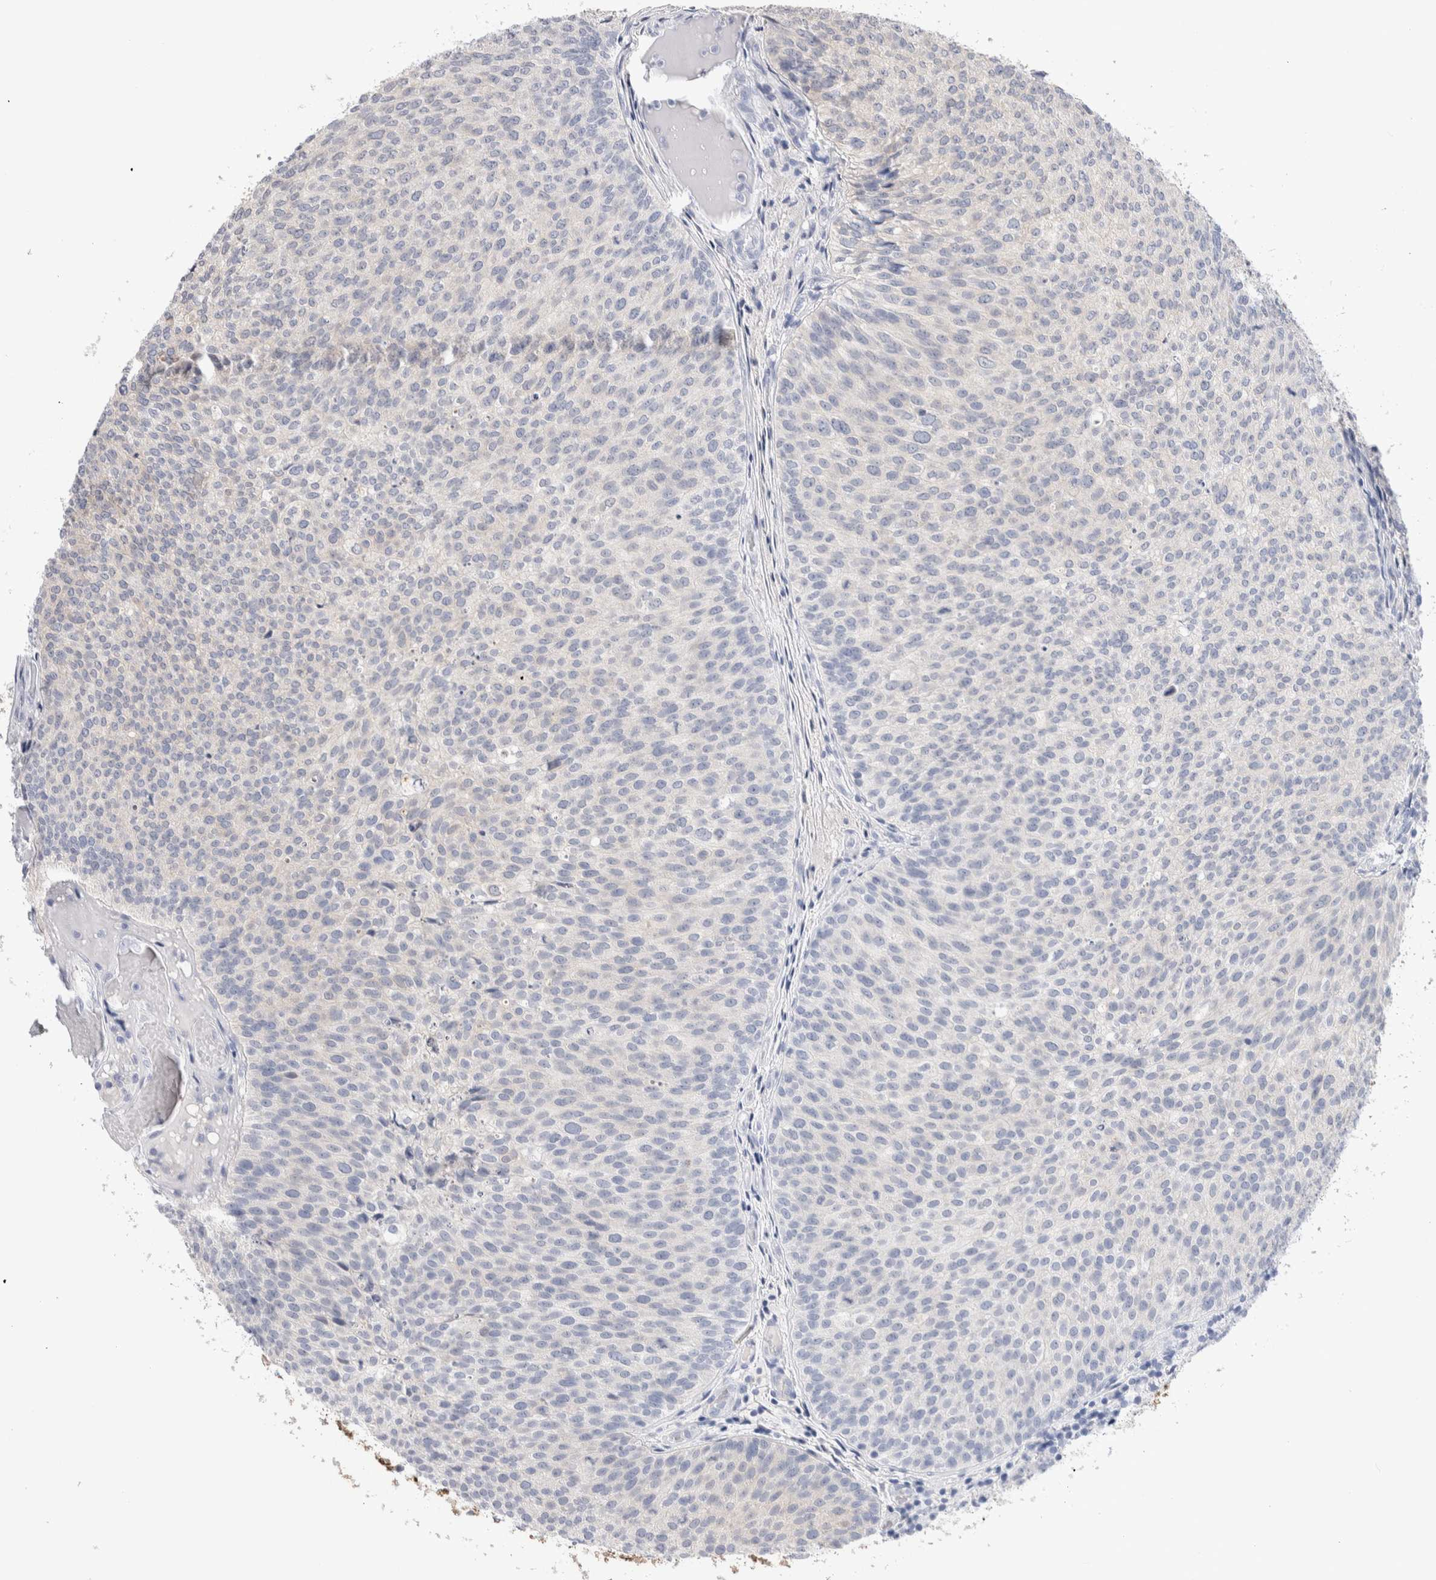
{"staining": {"intensity": "negative", "quantity": "none", "location": "none"}, "tissue": "urothelial cancer", "cell_type": "Tumor cells", "image_type": "cancer", "snomed": [{"axis": "morphology", "description": "Urothelial carcinoma, Low grade"}, {"axis": "topography", "description": "Urinary bladder"}], "caption": "IHC of urothelial cancer reveals no positivity in tumor cells.", "gene": "GDA", "patient": {"sex": "male", "age": 86}}